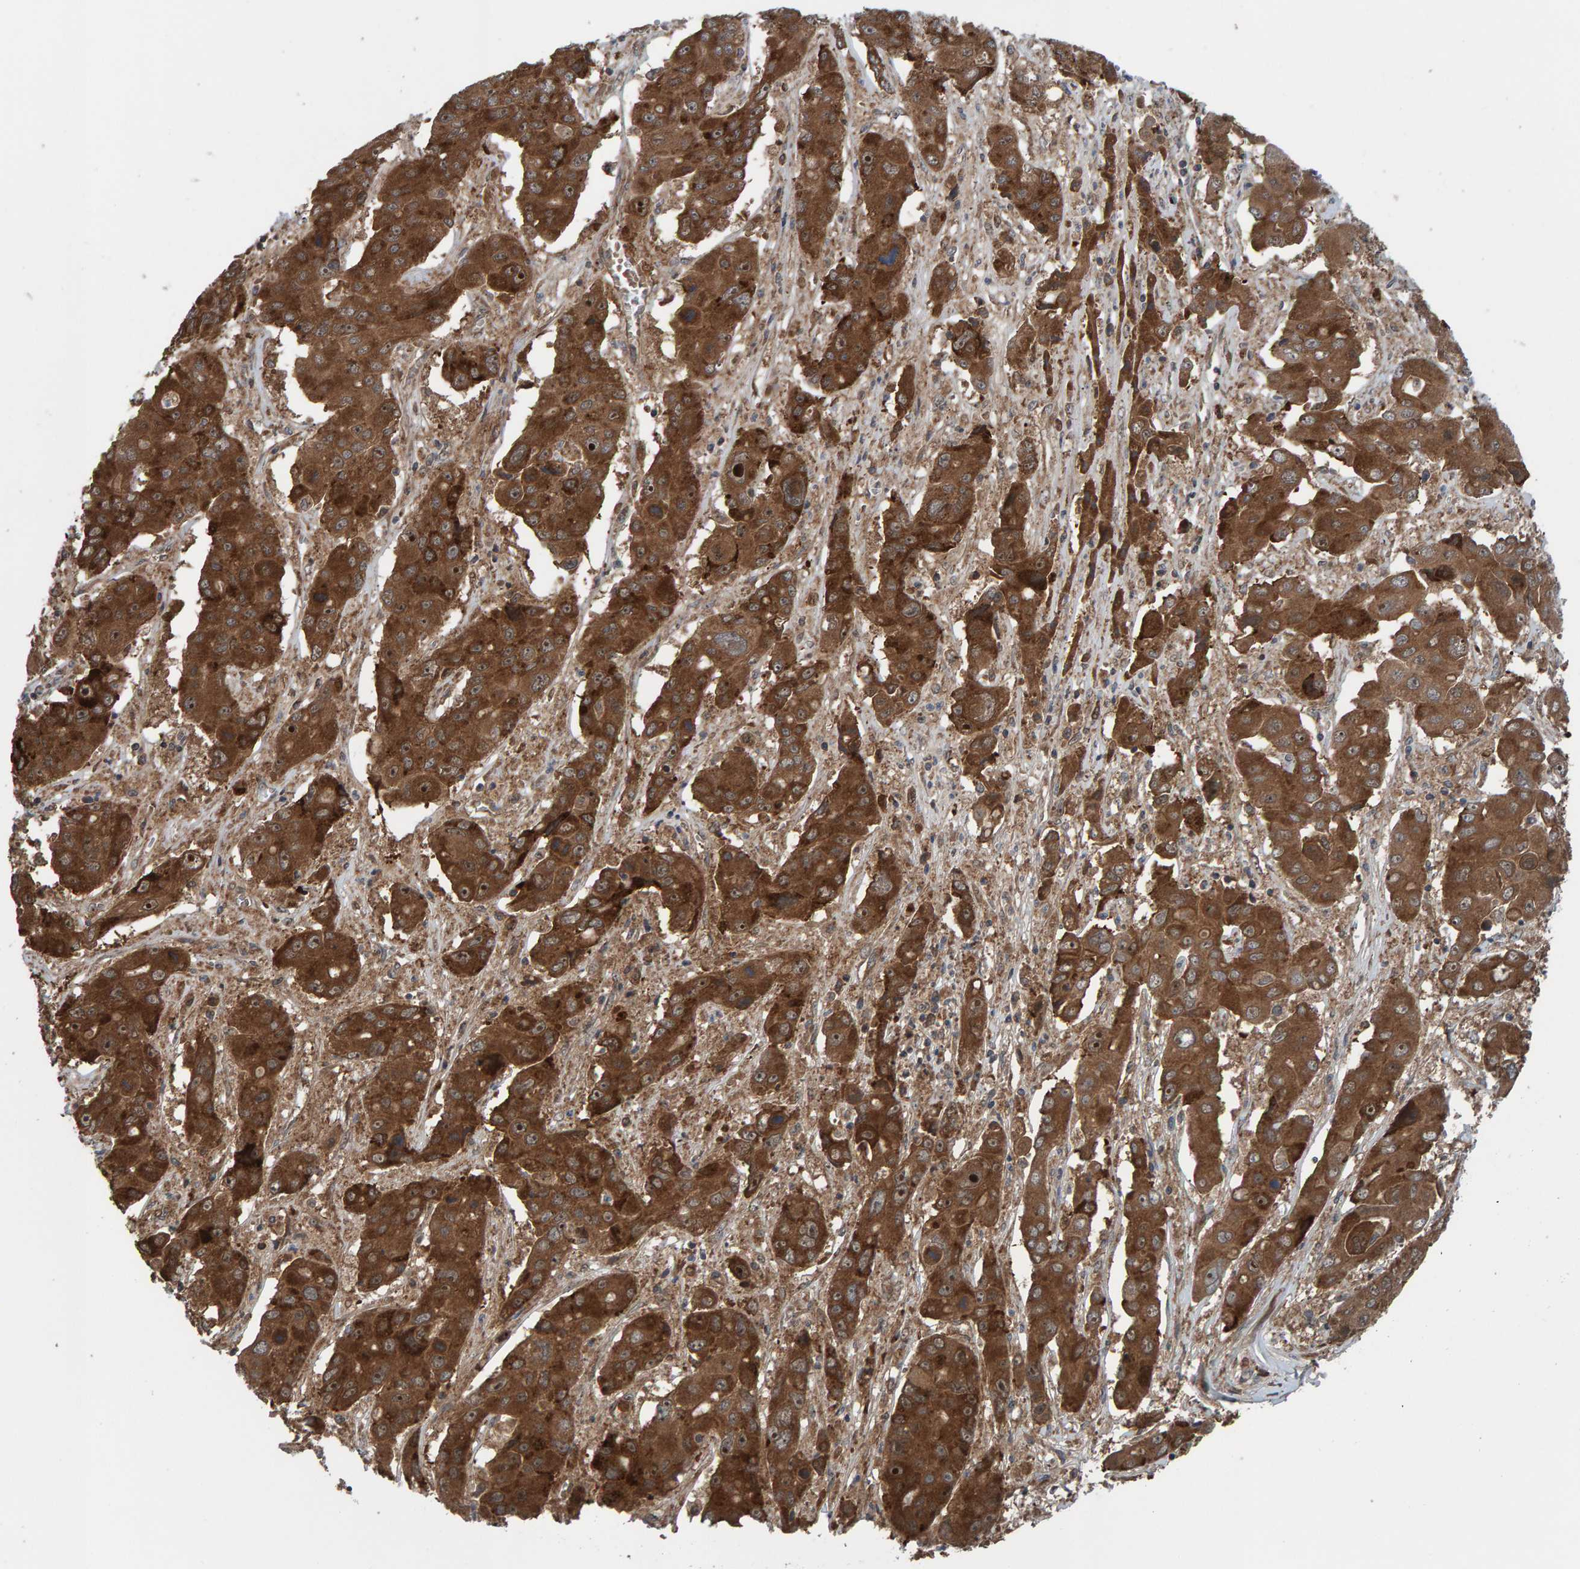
{"staining": {"intensity": "strong", "quantity": ">75%", "location": "cytoplasmic/membranous"}, "tissue": "liver cancer", "cell_type": "Tumor cells", "image_type": "cancer", "snomed": [{"axis": "morphology", "description": "Cholangiocarcinoma"}, {"axis": "topography", "description": "Liver"}], "caption": "A histopathology image showing strong cytoplasmic/membranous staining in about >75% of tumor cells in liver cancer, as visualized by brown immunohistochemical staining.", "gene": "CUEDC1", "patient": {"sex": "male", "age": 67}}